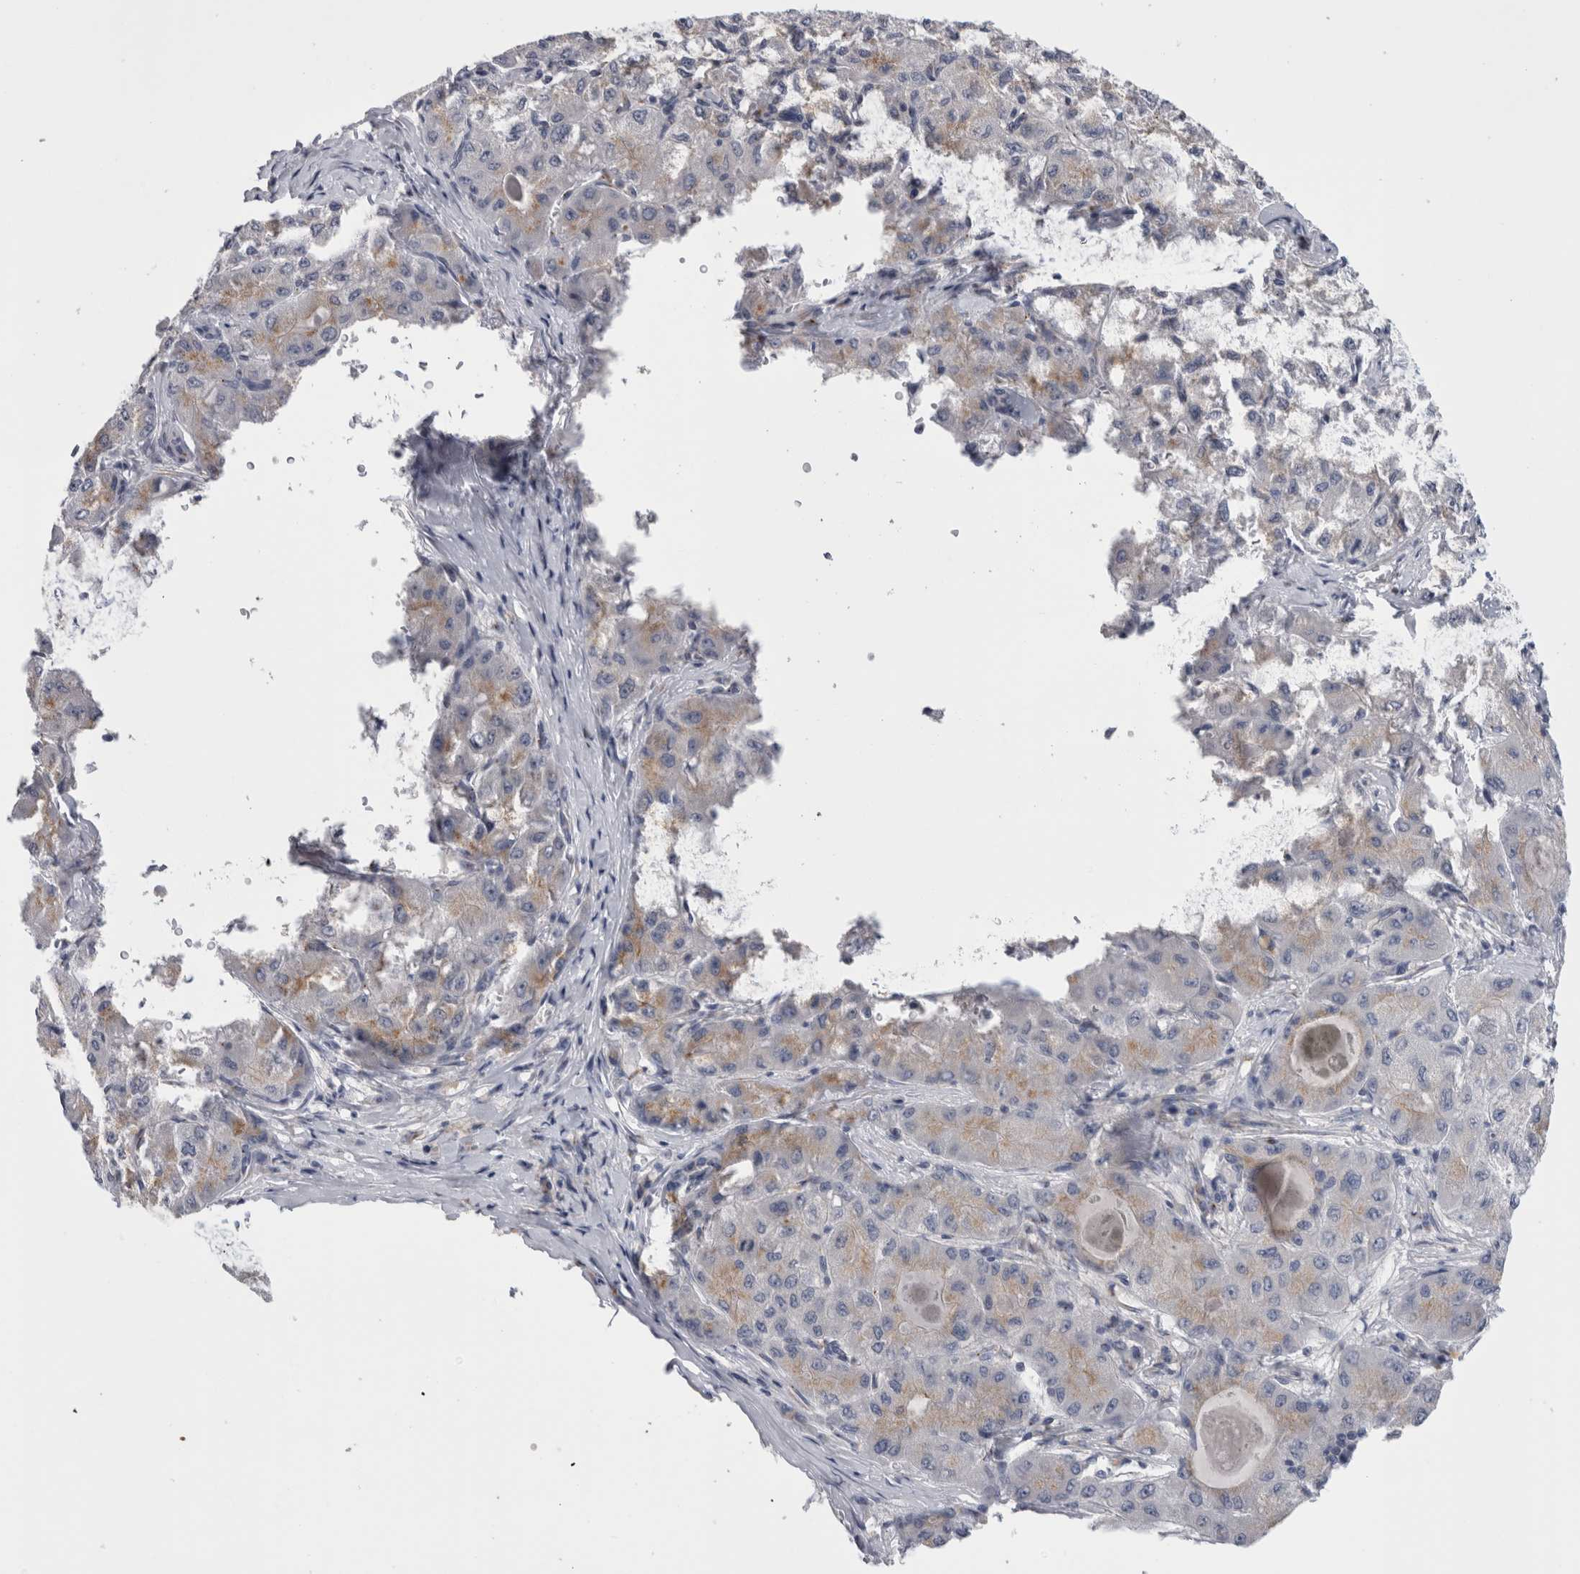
{"staining": {"intensity": "moderate", "quantity": "<25%", "location": "cytoplasmic/membranous"}, "tissue": "liver cancer", "cell_type": "Tumor cells", "image_type": "cancer", "snomed": [{"axis": "morphology", "description": "Carcinoma, Hepatocellular, NOS"}, {"axis": "topography", "description": "Liver"}], "caption": "Protein staining of hepatocellular carcinoma (liver) tissue exhibits moderate cytoplasmic/membranous positivity in approximately <25% of tumor cells.", "gene": "AKAP9", "patient": {"sex": "male", "age": 80}}